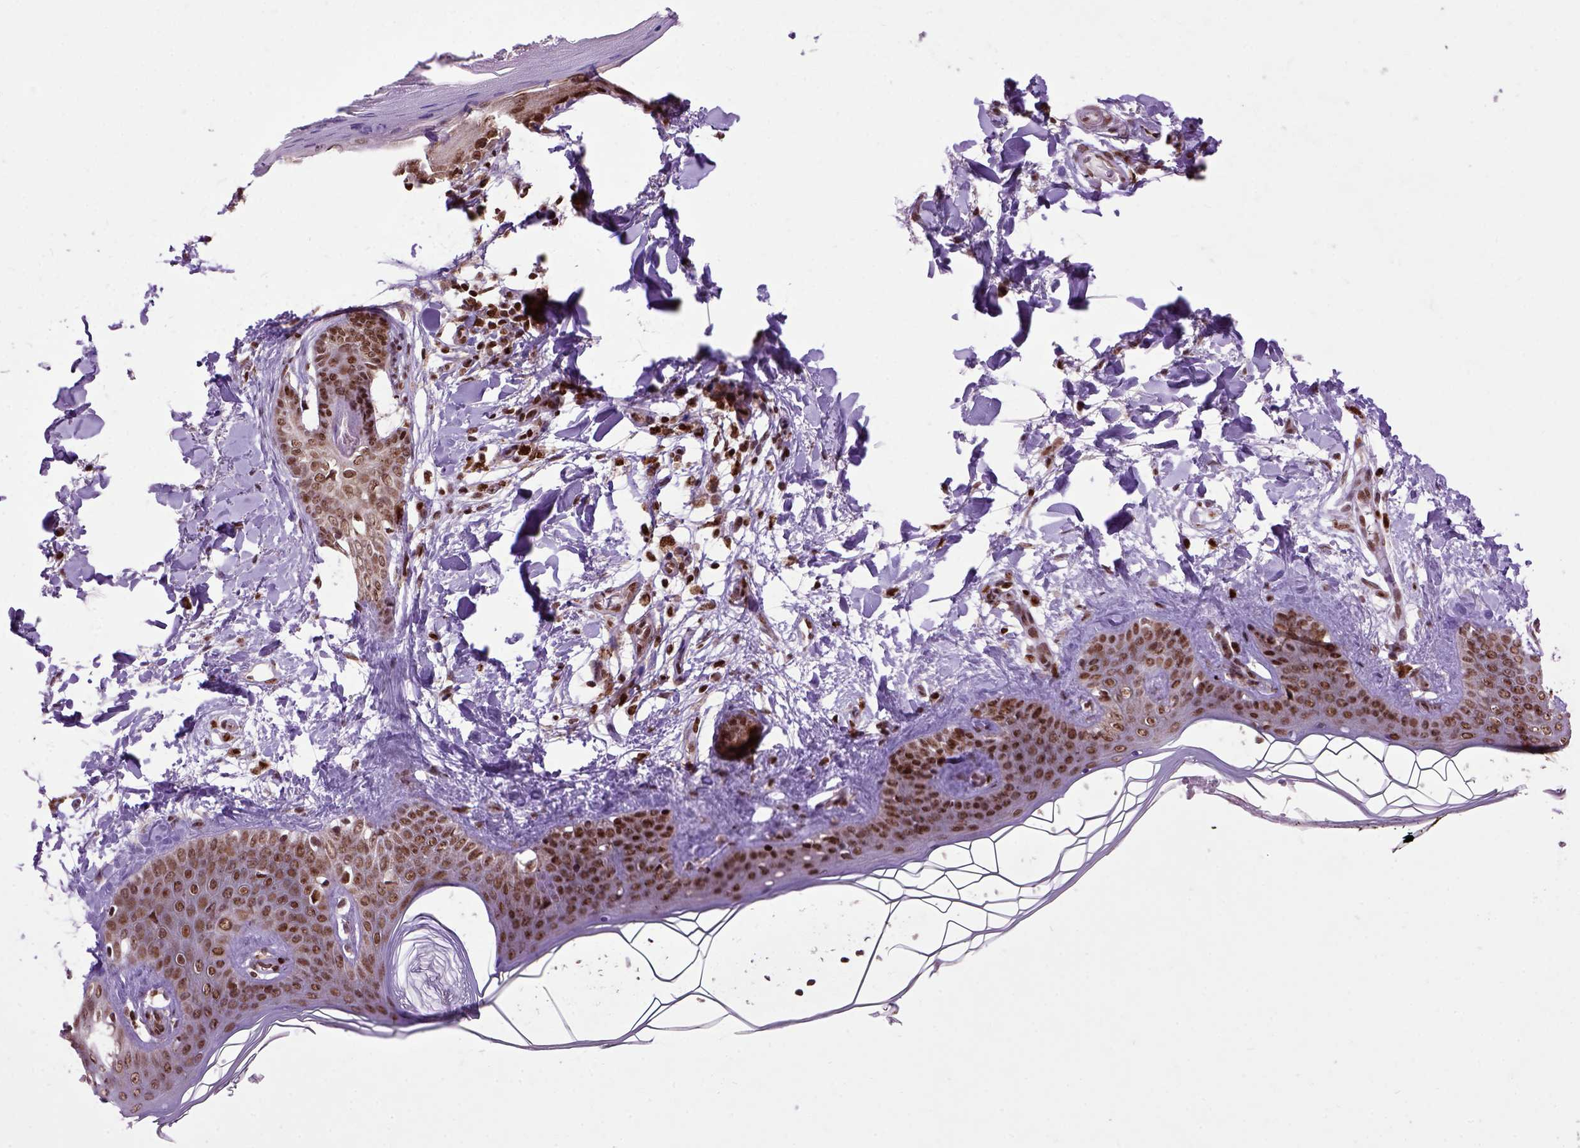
{"staining": {"intensity": "moderate", "quantity": ">75%", "location": "nuclear"}, "tissue": "skin", "cell_type": "Fibroblasts", "image_type": "normal", "snomed": [{"axis": "morphology", "description": "Normal tissue, NOS"}, {"axis": "topography", "description": "Skin"}], "caption": "High-power microscopy captured an immunohistochemistry (IHC) photomicrograph of unremarkable skin, revealing moderate nuclear expression in approximately >75% of fibroblasts.", "gene": "CELF1", "patient": {"sex": "female", "age": 34}}